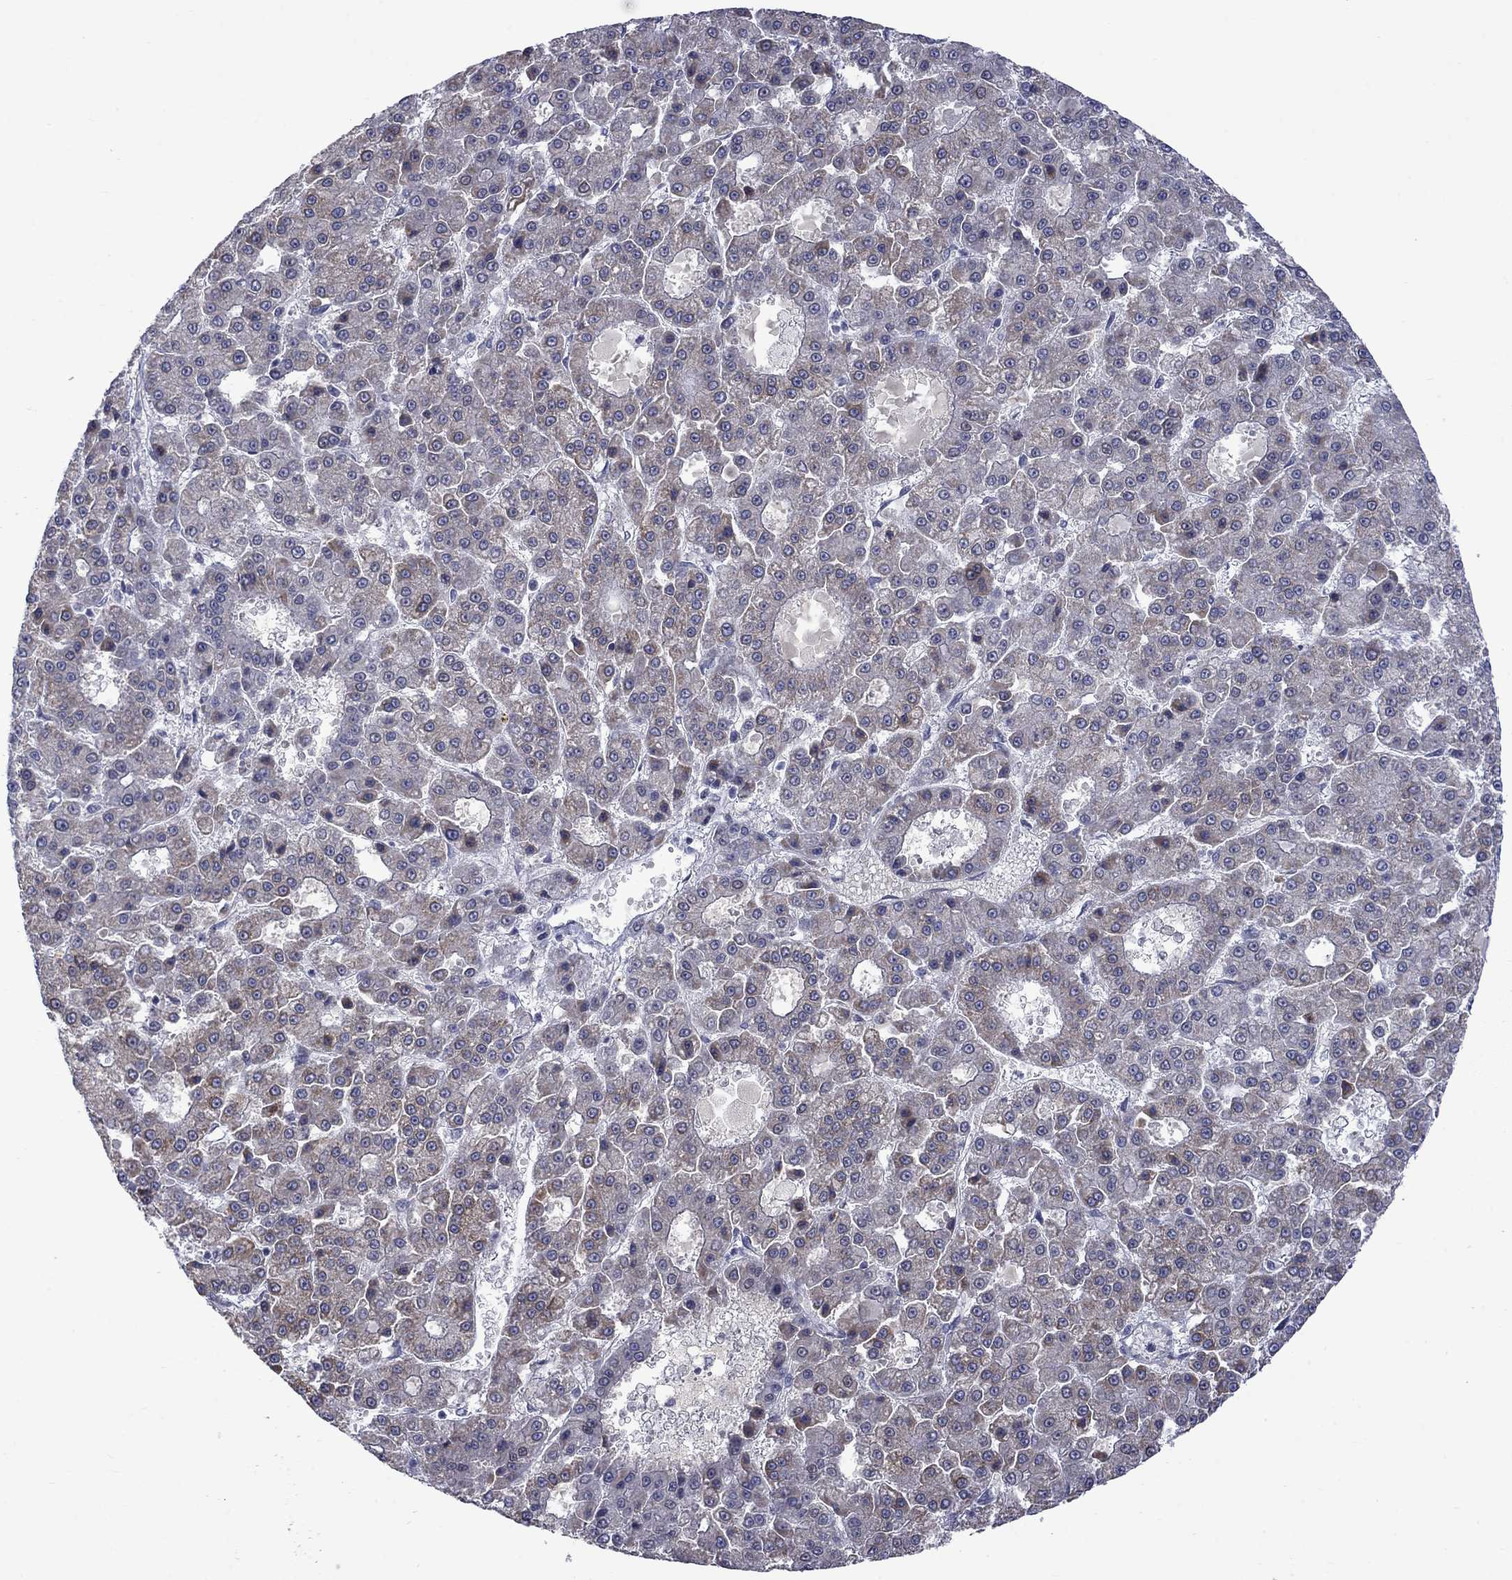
{"staining": {"intensity": "negative", "quantity": "none", "location": "none"}, "tissue": "liver cancer", "cell_type": "Tumor cells", "image_type": "cancer", "snomed": [{"axis": "morphology", "description": "Carcinoma, Hepatocellular, NOS"}, {"axis": "topography", "description": "Liver"}], "caption": "Tumor cells are negative for brown protein staining in liver cancer (hepatocellular carcinoma). (DAB (3,3'-diaminobenzidine) immunohistochemistry, high magnification).", "gene": "KCNJ16", "patient": {"sex": "male", "age": 70}}